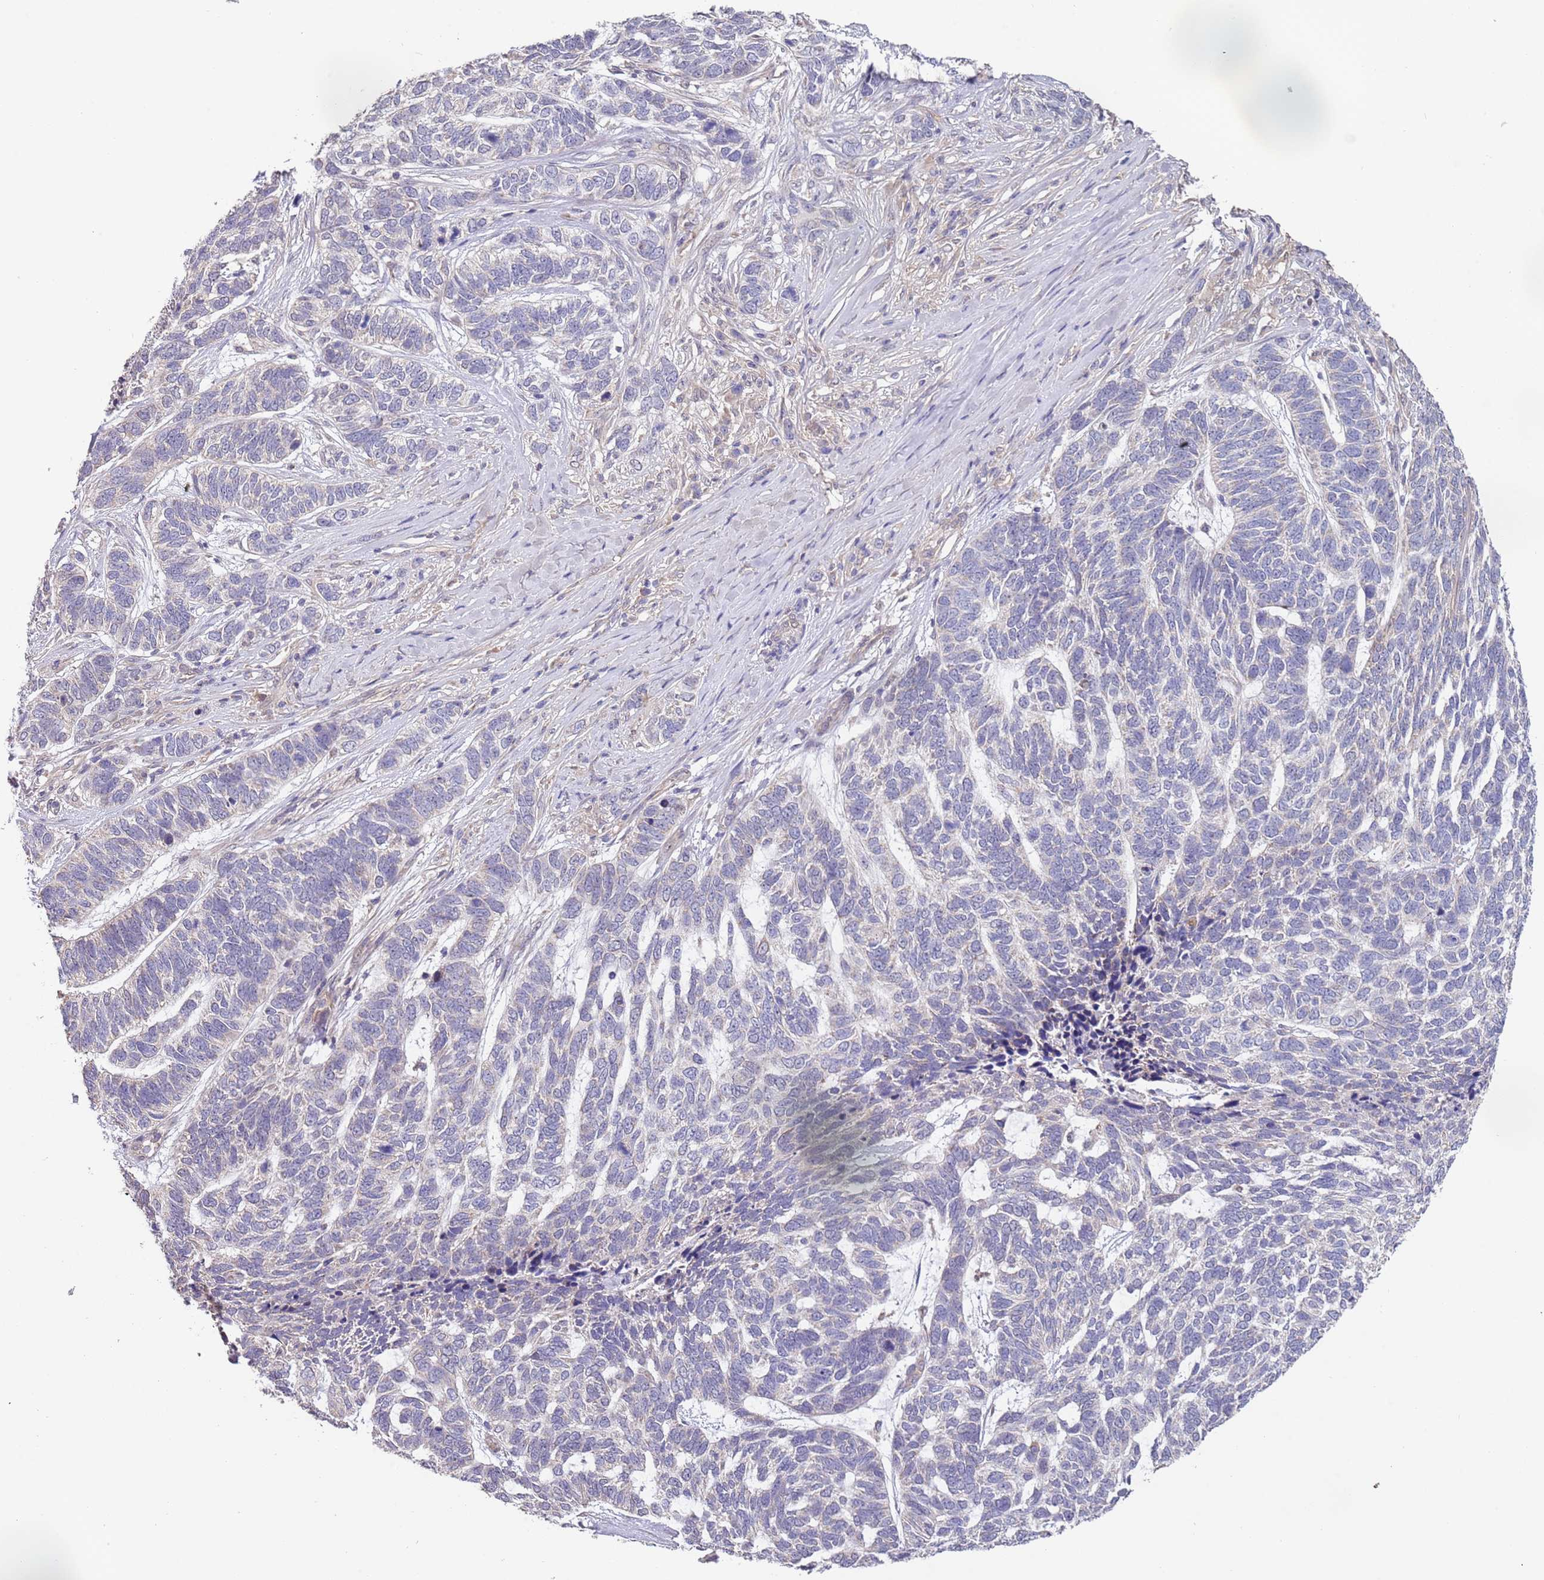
{"staining": {"intensity": "negative", "quantity": "none", "location": "none"}, "tissue": "skin cancer", "cell_type": "Tumor cells", "image_type": "cancer", "snomed": [{"axis": "morphology", "description": "Basal cell carcinoma"}, {"axis": "topography", "description": "Skin"}], "caption": "Micrograph shows no protein expression in tumor cells of skin basal cell carcinoma tissue.", "gene": "TMEM64", "patient": {"sex": "female", "age": 65}}